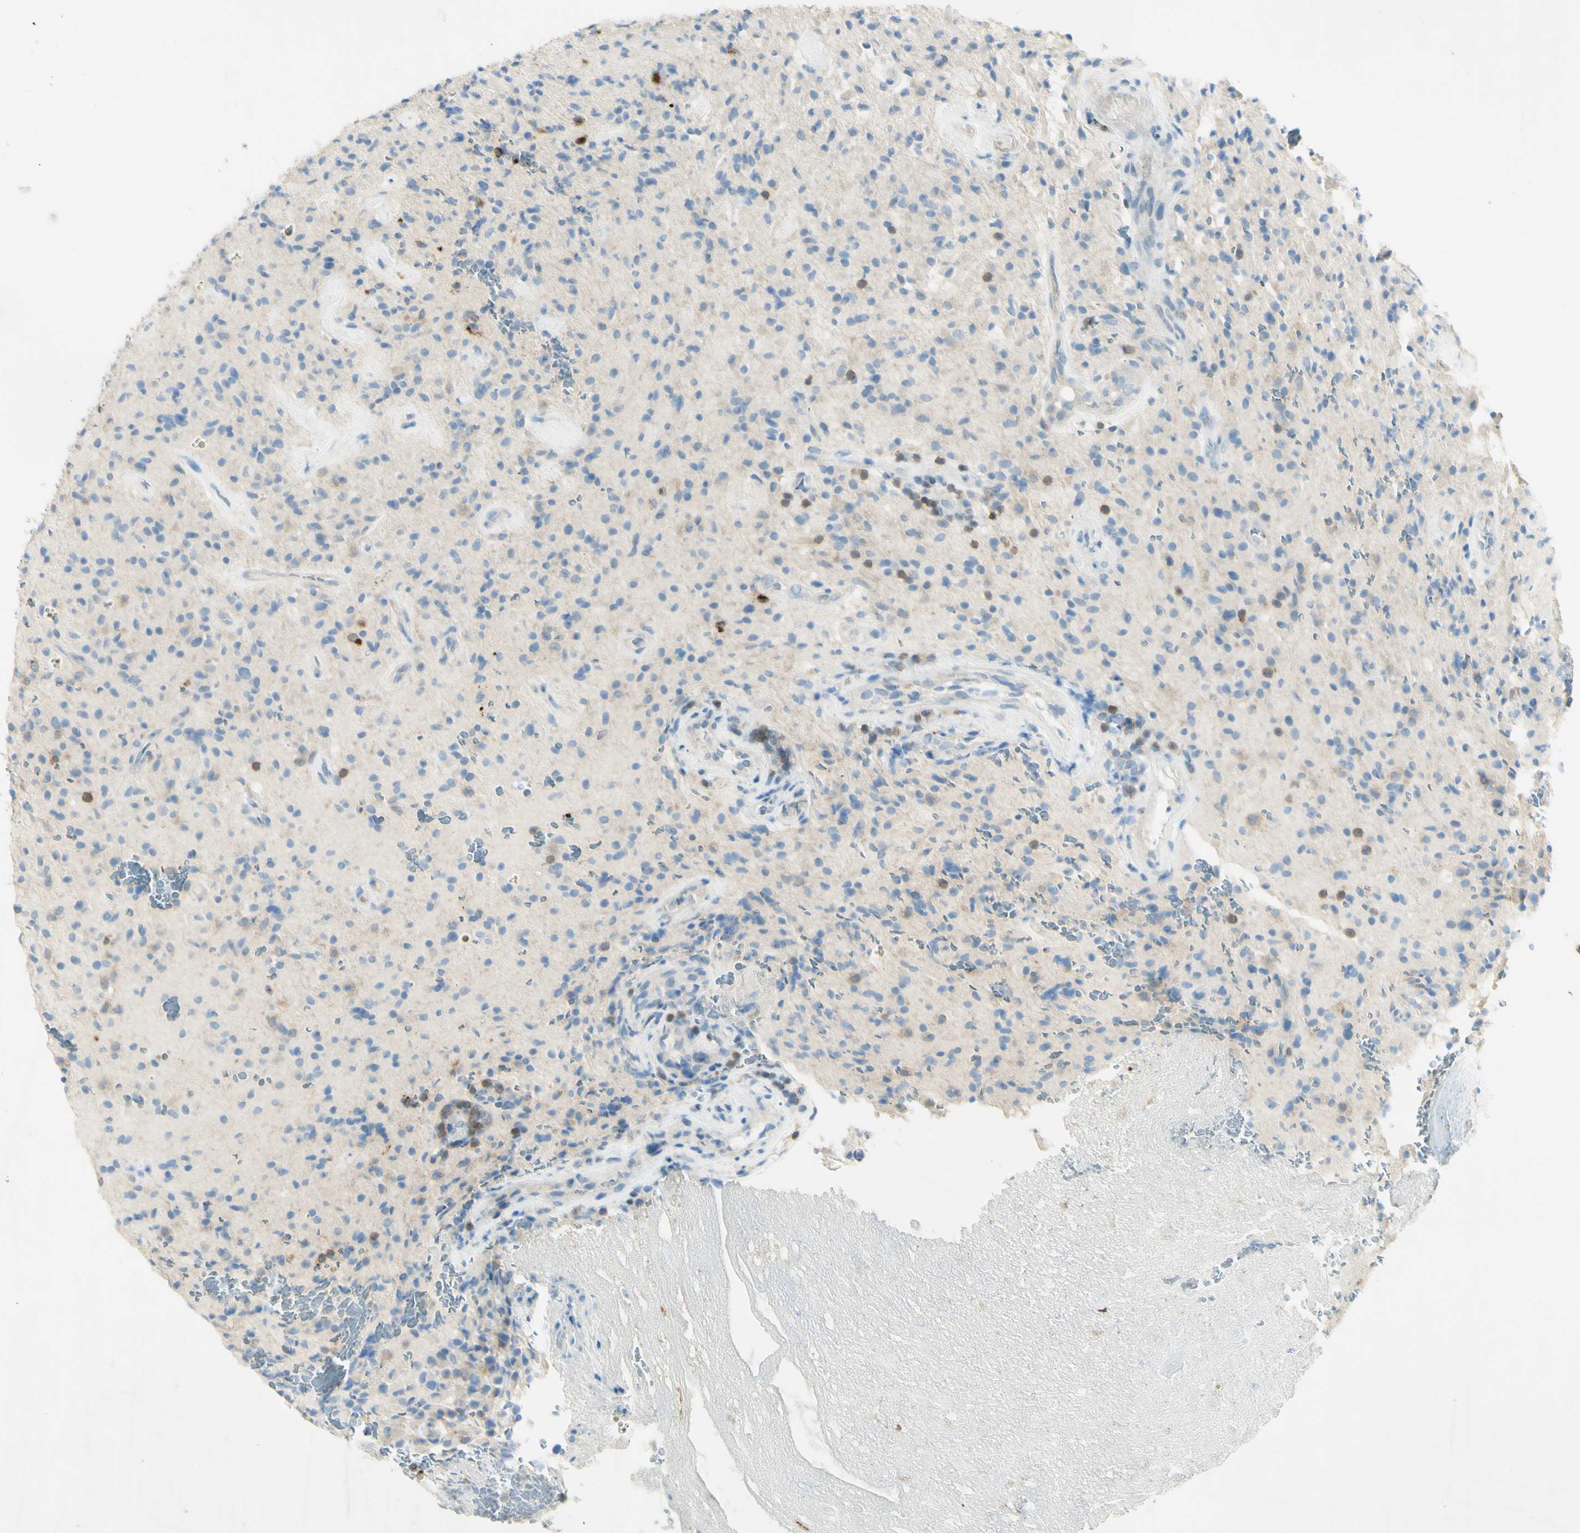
{"staining": {"intensity": "weak", "quantity": ">75%", "location": "cytoplasmic/membranous"}, "tissue": "glioma", "cell_type": "Tumor cells", "image_type": "cancer", "snomed": [{"axis": "morphology", "description": "Glioma, malignant, High grade"}, {"axis": "topography", "description": "Brain"}], "caption": "This is a micrograph of IHC staining of malignant glioma (high-grade), which shows weak expression in the cytoplasmic/membranous of tumor cells.", "gene": "GDF15", "patient": {"sex": "male", "age": 71}}